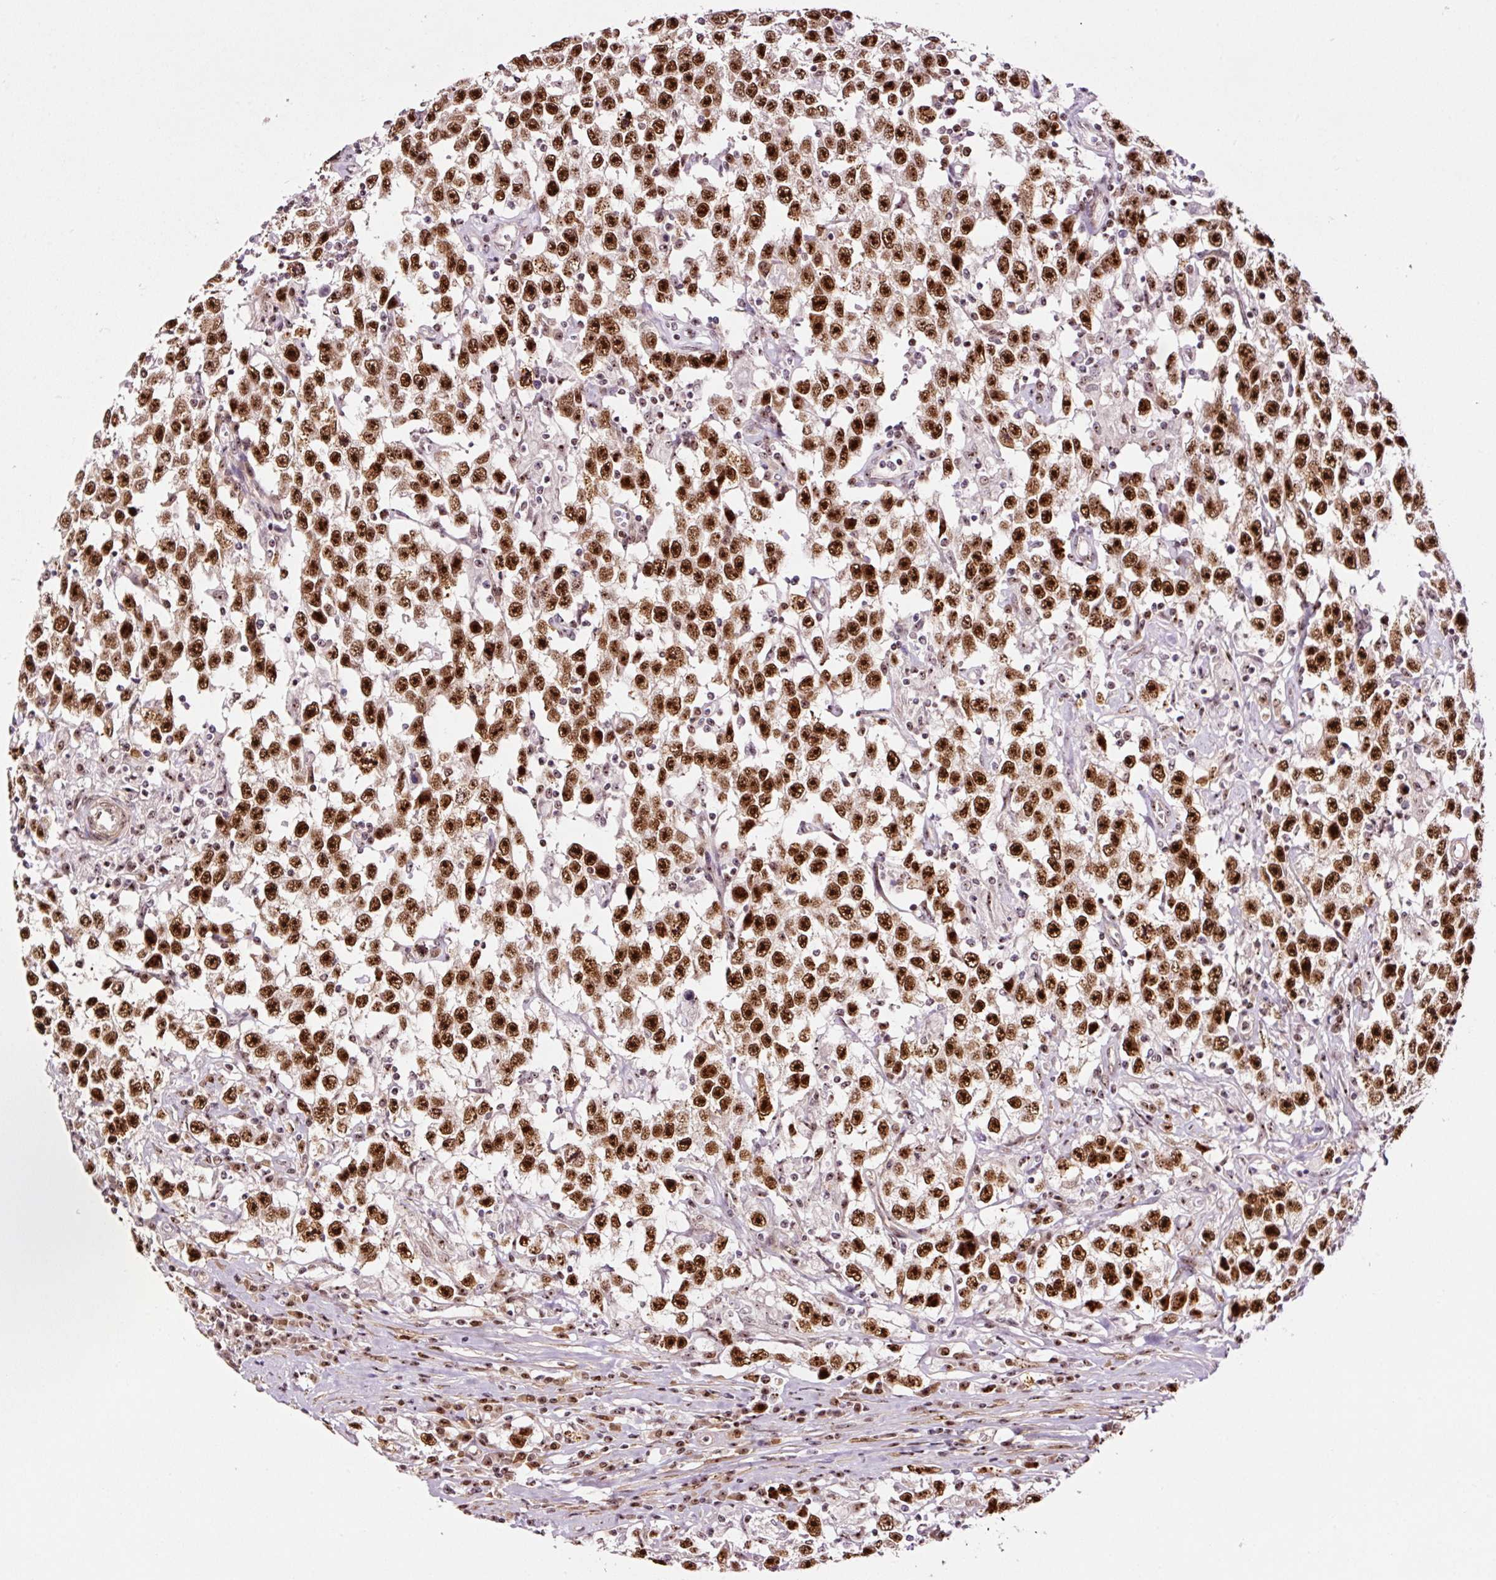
{"staining": {"intensity": "strong", "quantity": ">75%", "location": "nuclear"}, "tissue": "testis cancer", "cell_type": "Tumor cells", "image_type": "cancer", "snomed": [{"axis": "morphology", "description": "Seminoma, NOS"}, {"axis": "topography", "description": "Testis"}], "caption": "Testis cancer (seminoma) tissue reveals strong nuclear positivity in about >75% of tumor cells, visualized by immunohistochemistry.", "gene": "GNL3", "patient": {"sex": "male", "age": 41}}